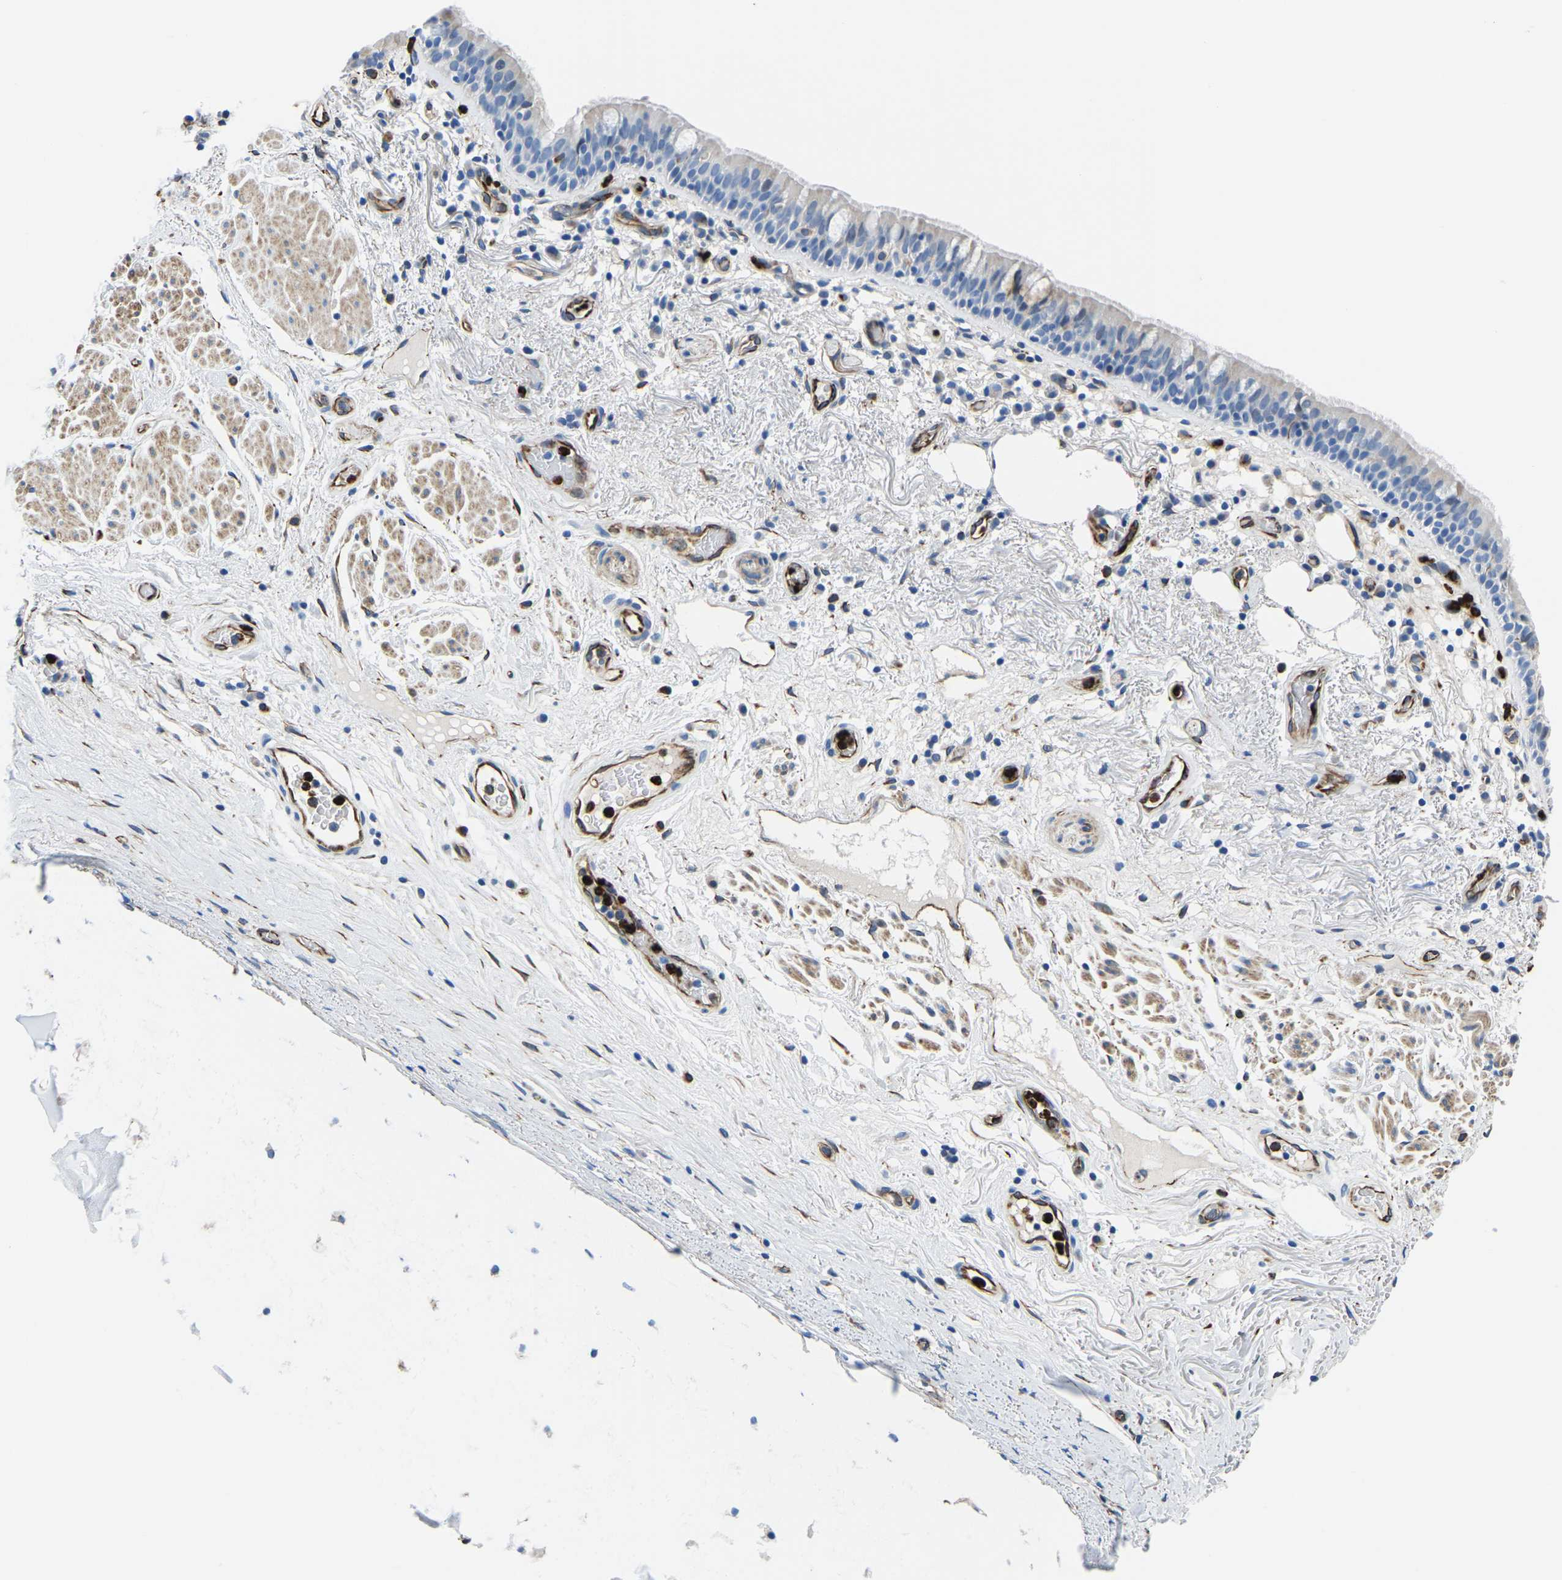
{"staining": {"intensity": "negative", "quantity": "none", "location": "none"}, "tissue": "bronchus", "cell_type": "Respiratory epithelial cells", "image_type": "normal", "snomed": [{"axis": "morphology", "description": "Normal tissue, NOS"}, {"axis": "morphology", "description": "Inflammation, NOS"}, {"axis": "topography", "description": "Cartilage tissue"}, {"axis": "topography", "description": "Bronchus"}], "caption": "Bronchus stained for a protein using immunohistochemistry (IHC) reveals no positivity respiratory epithelial cells.", "gene": "MS4A3", "patient": {"sex": "male", "age": 77}}